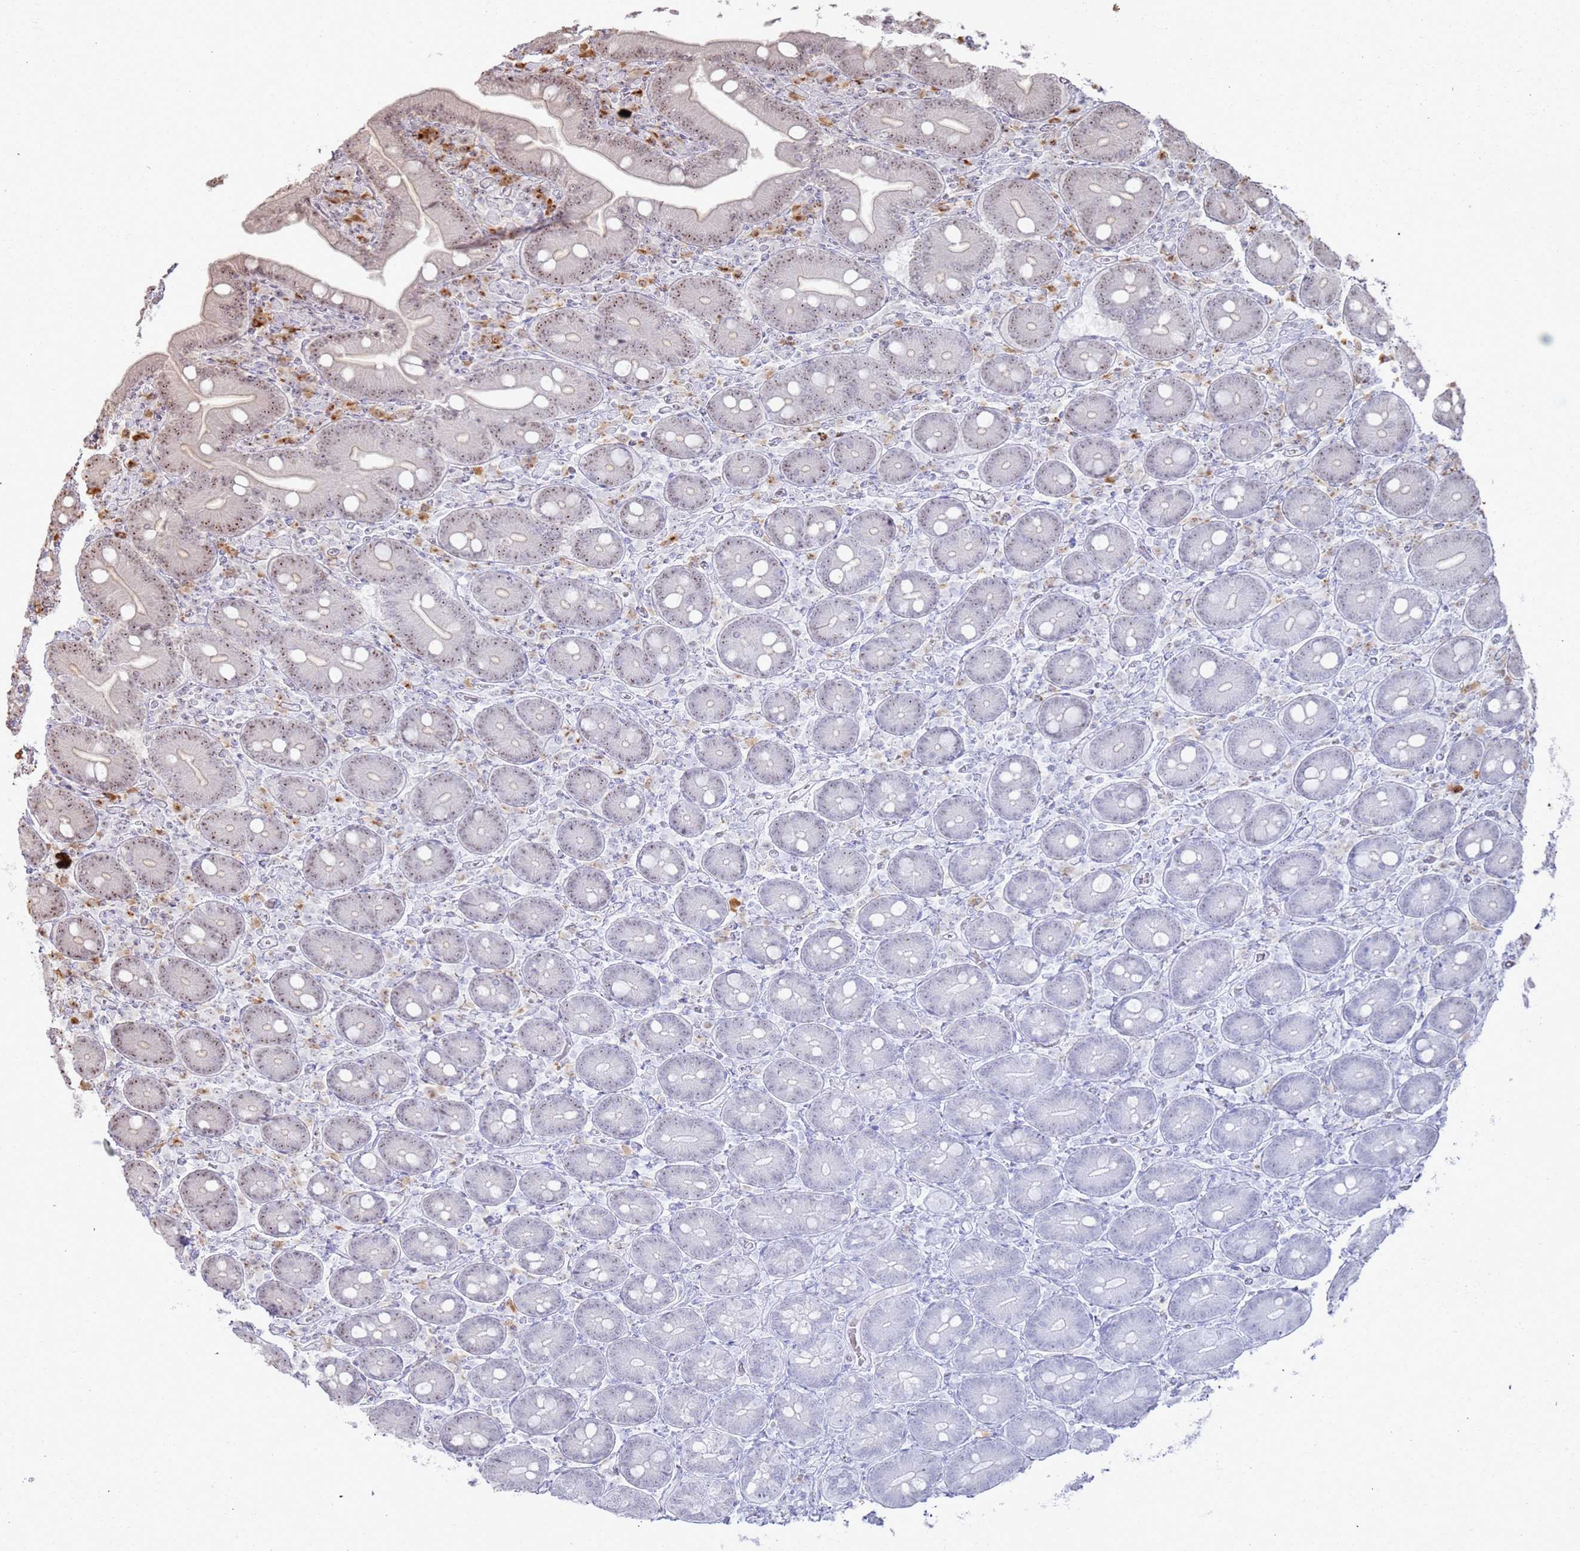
{"staining": {"intensity": "moderate", "quantity": "25%-75%", "location": "nuclear"}, "tissue": "duodenum", "cell_type": "Glandular cells", "image_type": "normal", "snomed": [{"axis": "morphology", "description": "Normal tissue, NOS"}, {"axis": "topography", "description": "Duodenum"}], "caption": "IHC image of normal duodenum stained for a protein (brown), which exhibits medium levels of moderate nuclear positivity in approximately 25%-75% of glandular cells.", "gene": "UTP11", "patient": {"sex": "female", "age": 62}}